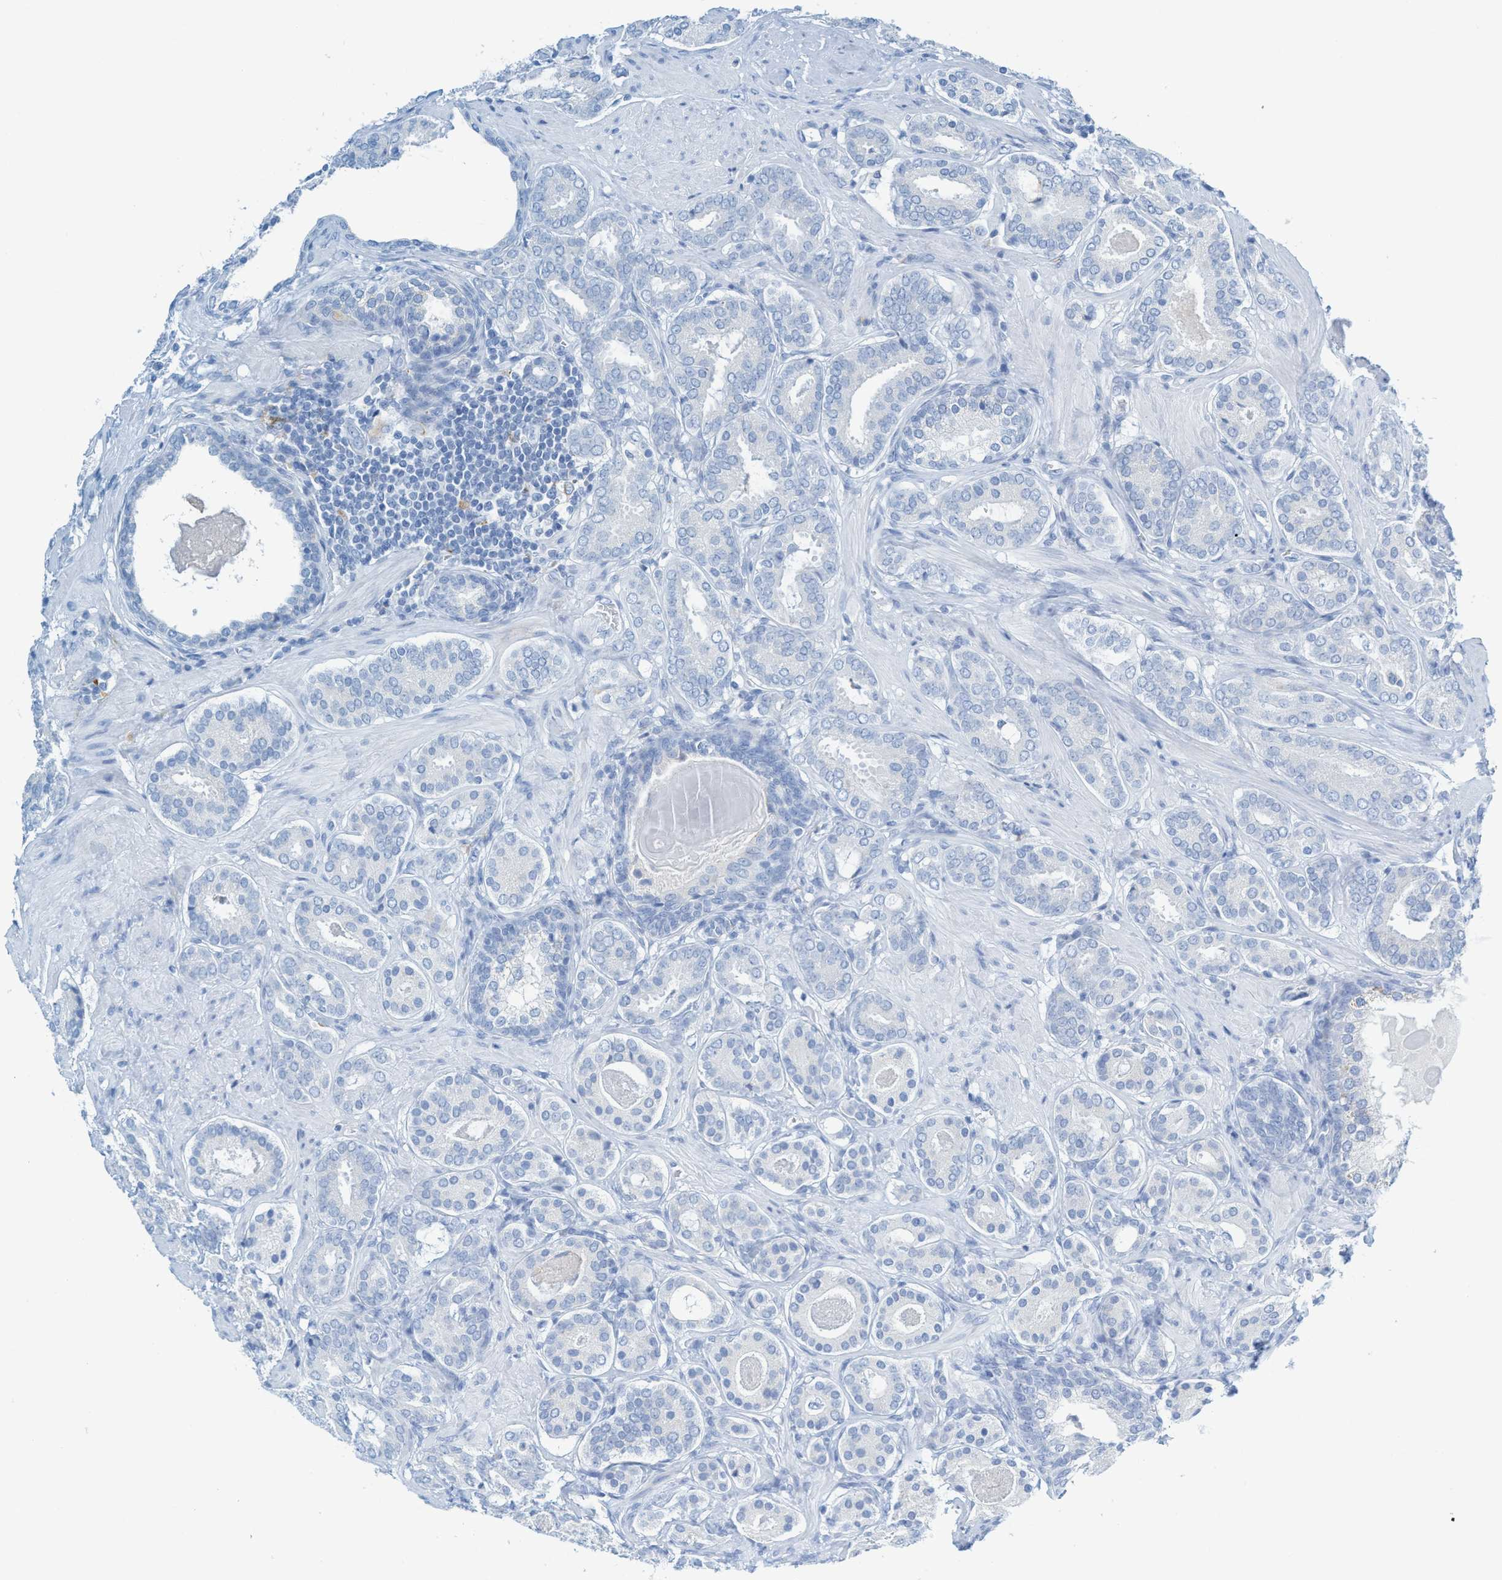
{"staining": {"intensity": "negative", "quantity": "none", "location": "none"}, "tissue": "prostate cancer", "cell_type": "Tumor cells", "image_type": "cancer", "snomed": [{"axis": "morphology", "description": "Adenocarcinoma, Low grade"}, {"axis": "topography", "description": "Prostate"}], "caption": "High power microscopy image of an IHC histopathology image of prostate cancer (low-grade adenocarcinoma), revealing no significant staining in tumor cells. (DAB immunohistochemistry (IHC) with hematoxylin counter stain).", "gene": "C21orf62", "patient": {"sex": "male", "age": 69}}